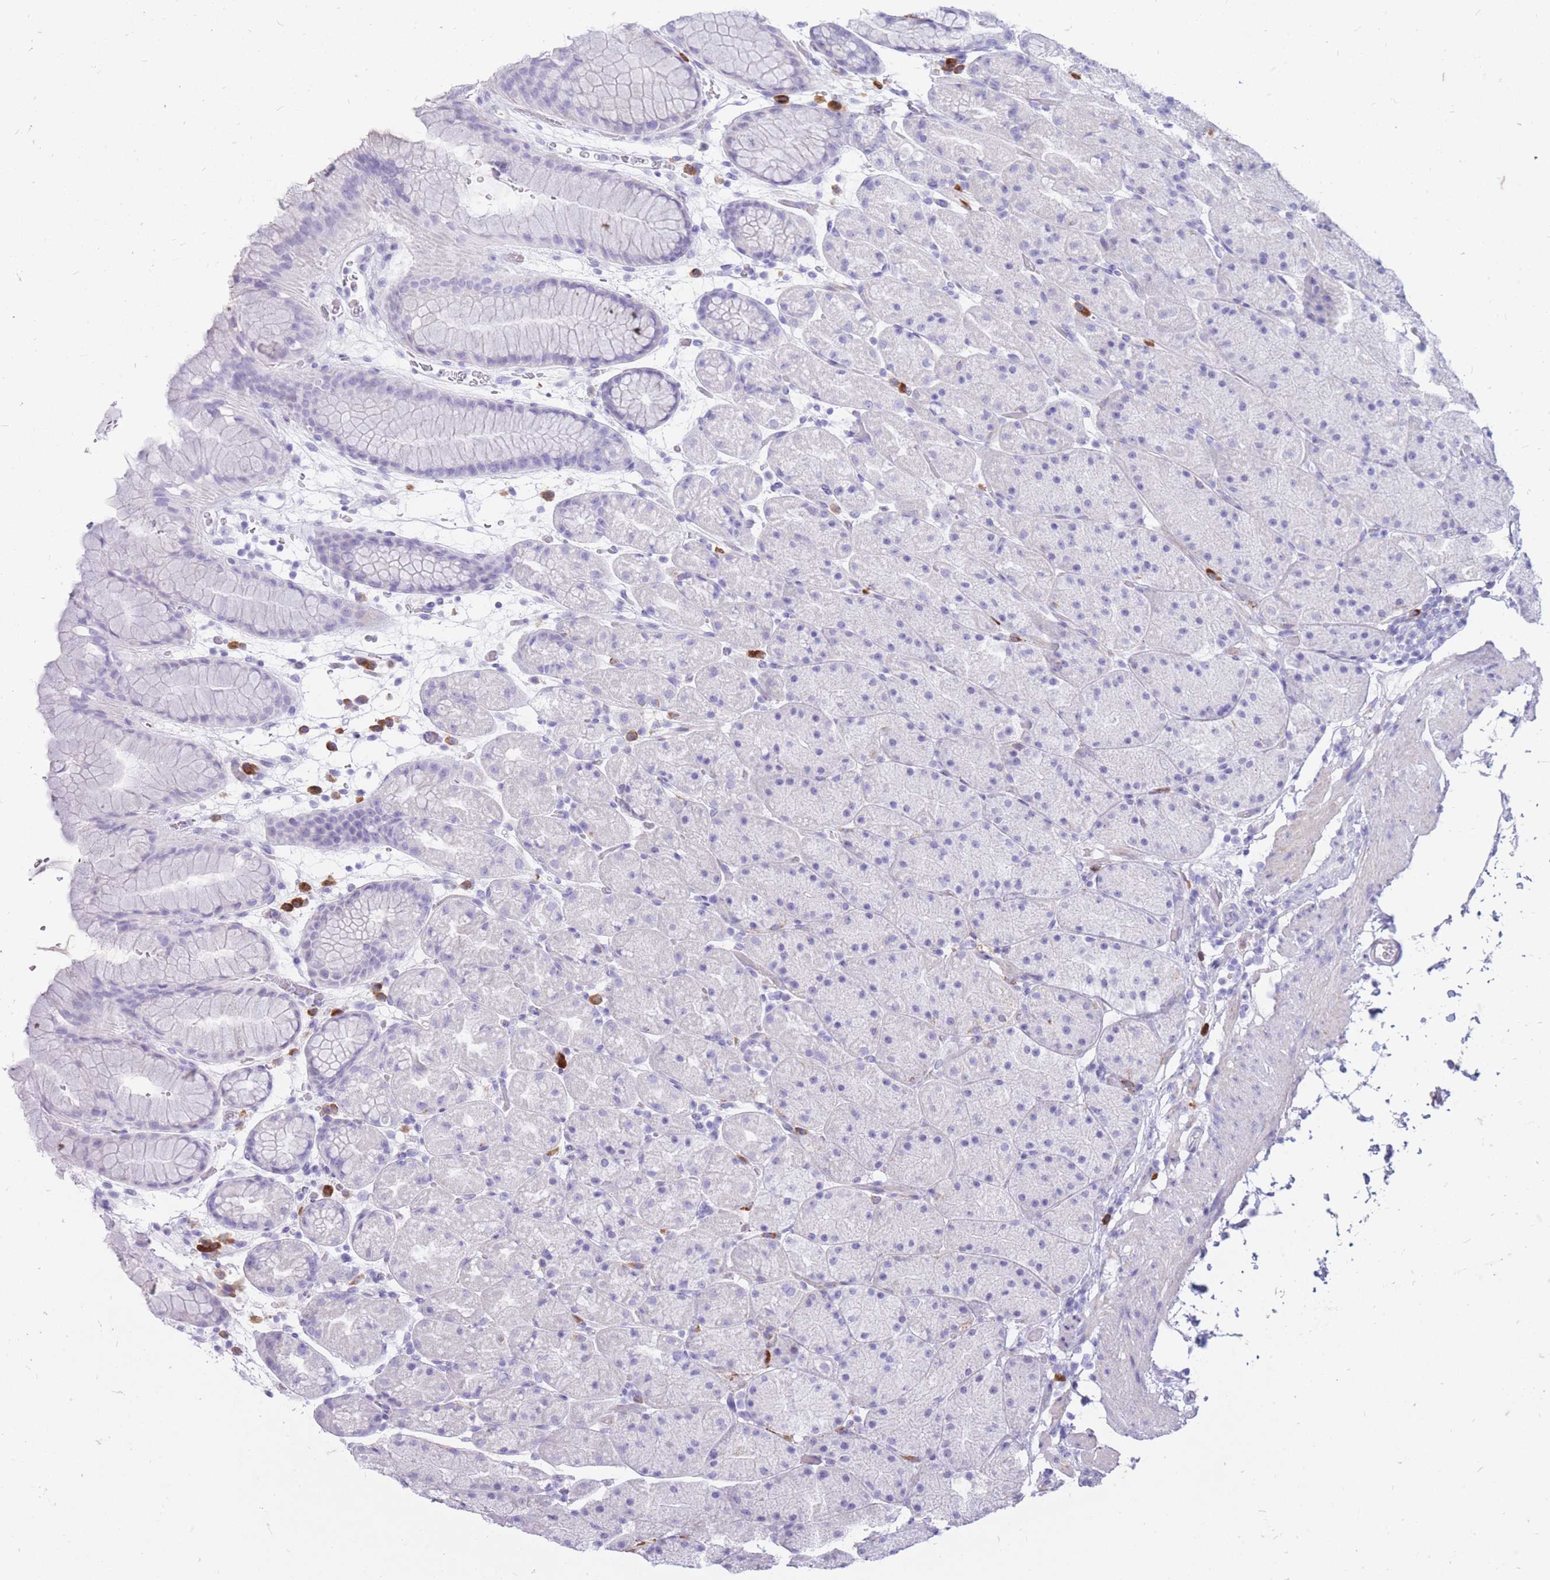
{"staining": {"intensity": "negative", "quantity": "none", "location": "none"}, "tissue": "stomach", "cell_type": "Glandular cells", "image_type": "normal", "snomed": [{"axis": "morphology", "description": "Normal tissue, NOS"}, {"axis": "topography", "description": "Stomach, upper"}, {"axis": "topography", "description": "Stomach, lower"}], "caption": "There is no significant positivity in glandular cells of stomach. The staining was performed using DAB (3,3'-diaminobenzidine) to visualize the protein expression in brown, while the nuclei were stained in blue with hematoxylin (Magnification: 20x).", "gene": "ZFP37", "patient": {"sex": "male", "age": 67}}